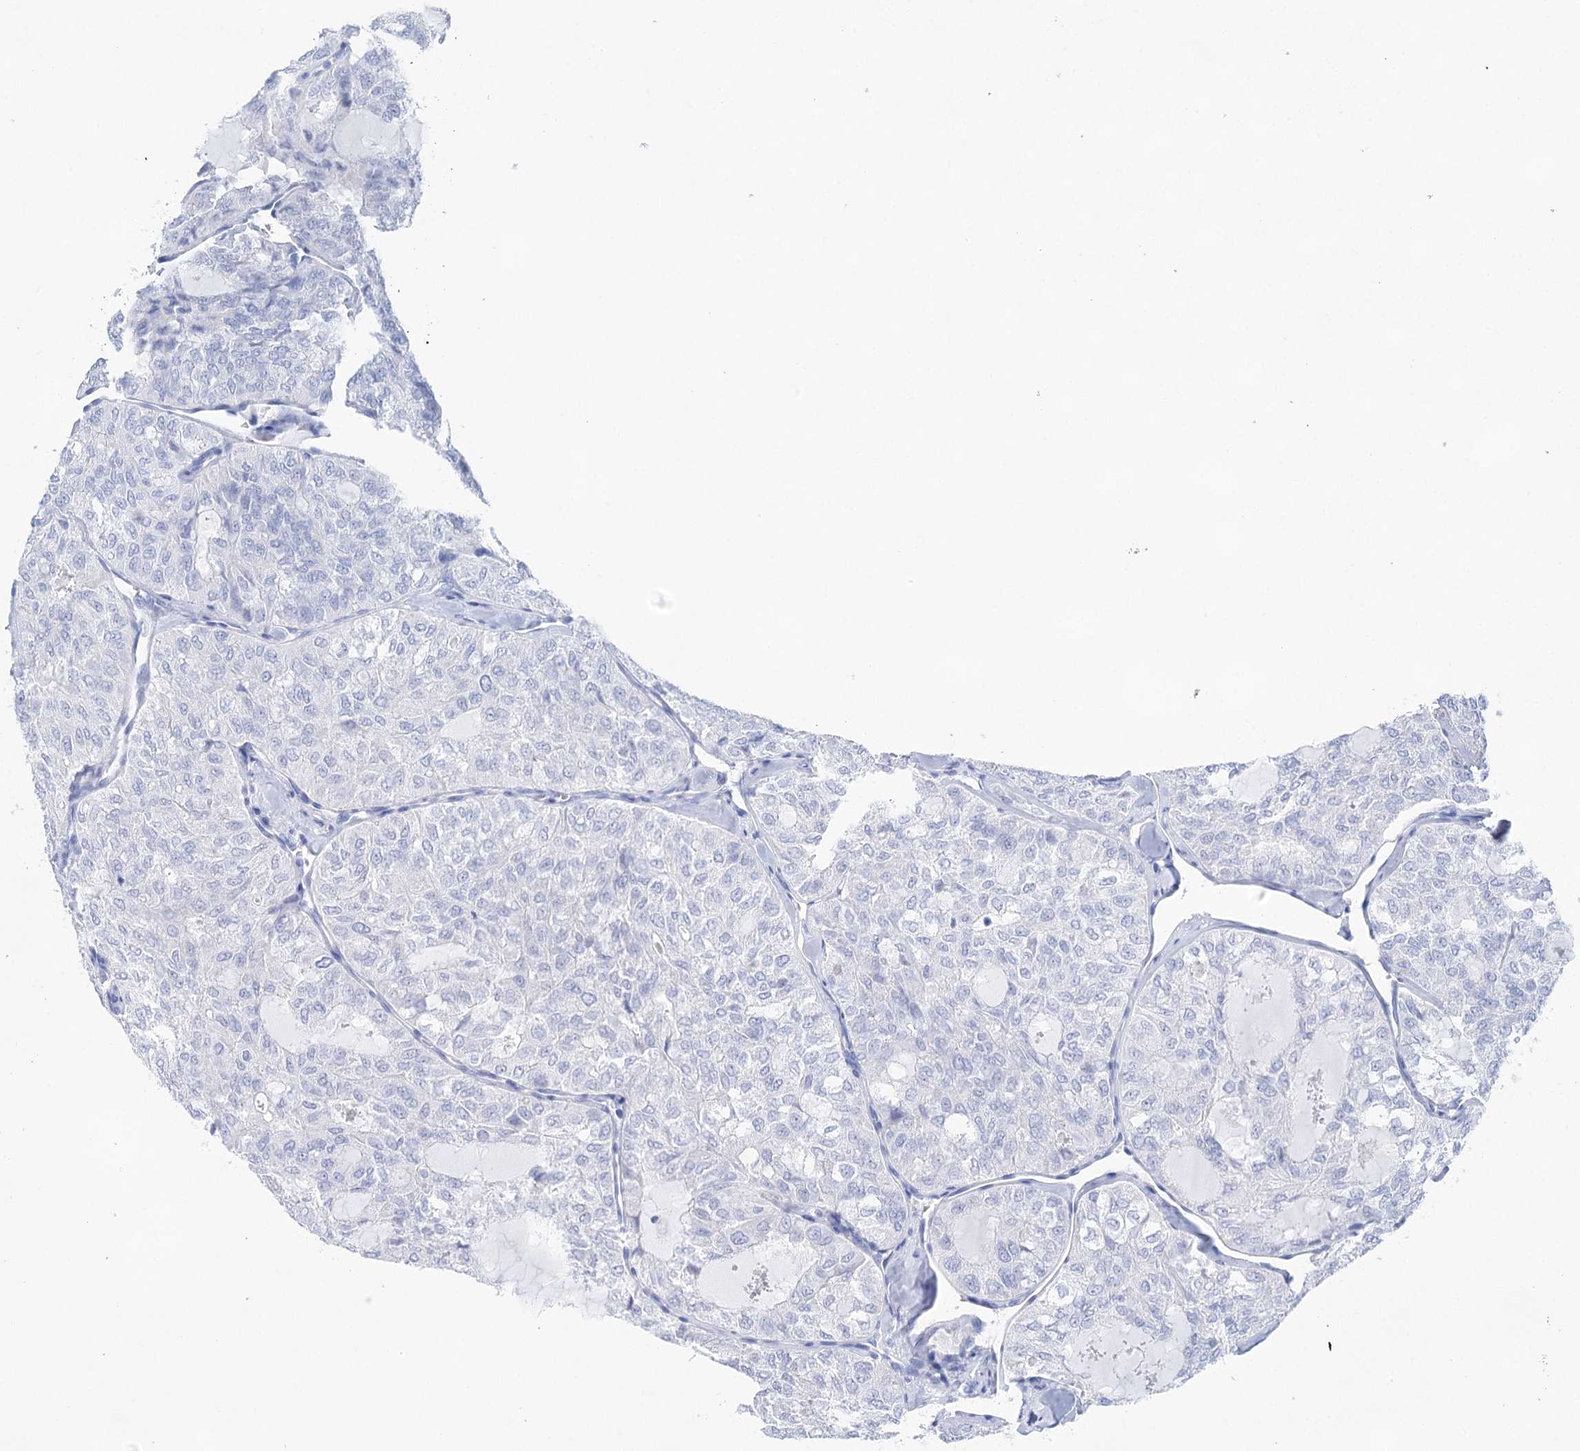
{"staining": {"intensity": "negative", "quantity": "none", "location": "none"}, "tissue": "thyroid cancer", "cell_type": "Tumor cells", "image_type": "cancer", "snomed": [{"axis": "morphology", "description": "Follicular adenoma carcinoma, NOS"}, {"axis": "topography", "description": "Thyroid gland"}], "caption": "DAB immunohistochemical staining of human thyroid cancer demonstrates no significant expression in tumor cells.", "gene": "LALBA", "patient": {"sex": "male", "age": 75}}